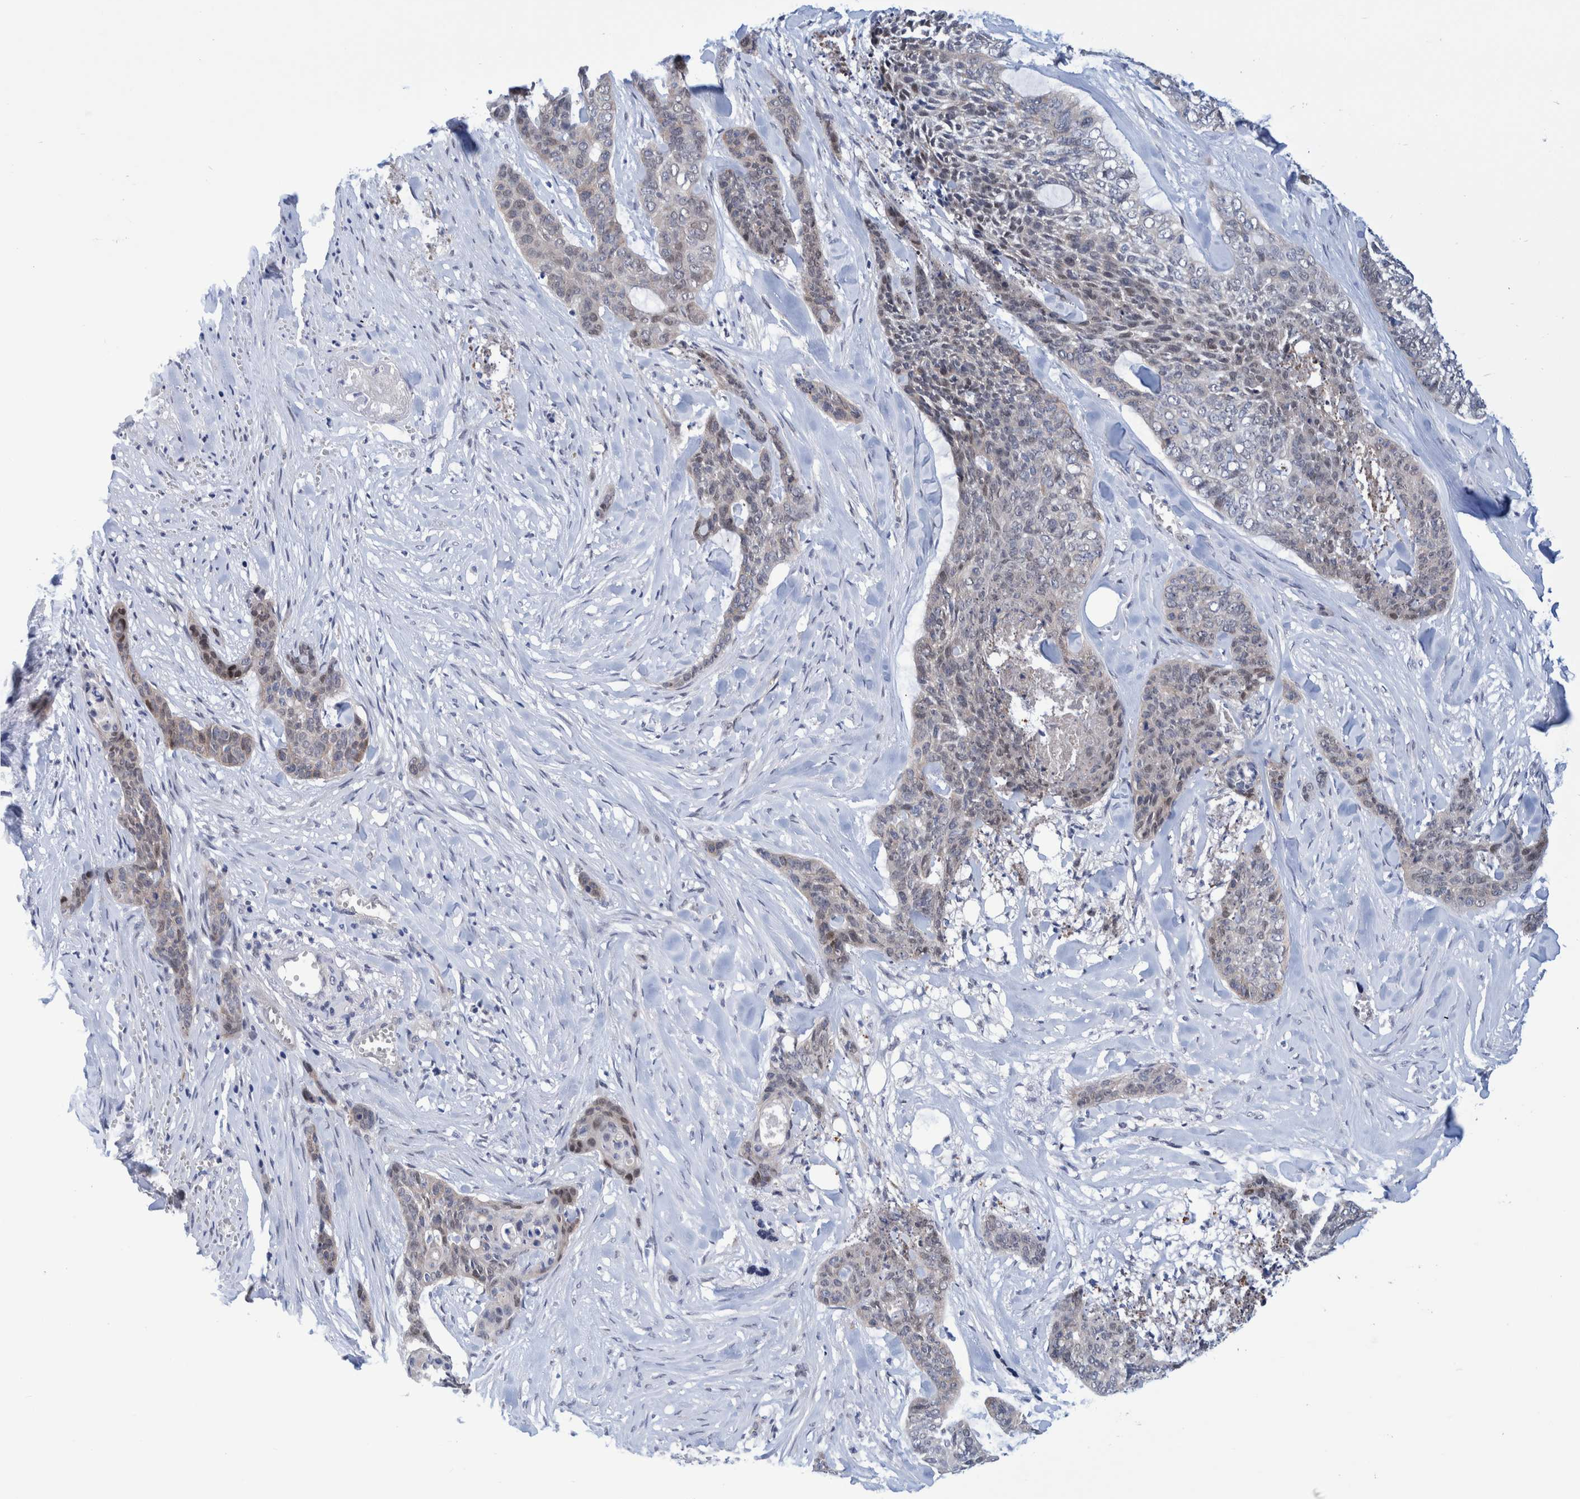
{"staining": {"intensity": "moderate", "quantity": "<25%", "location": "nuclear"}, "tissue": "skin cancer", "cell_type": "Tumor cells", "image_type": "cancer", "snomed": [{"axis": "morphology", "description": "Basal cell carcinoma"}, {"axis": "topography", "description": "Skin"}], "caption": "Human basal cell carcinoma (skin) stained for a protein (brown) demonstrates moderate nuclear positive positivity in approximately <25% of tumor cells.", "gene": "PFAS", "patient": {"sex": "female", "age": 64}}